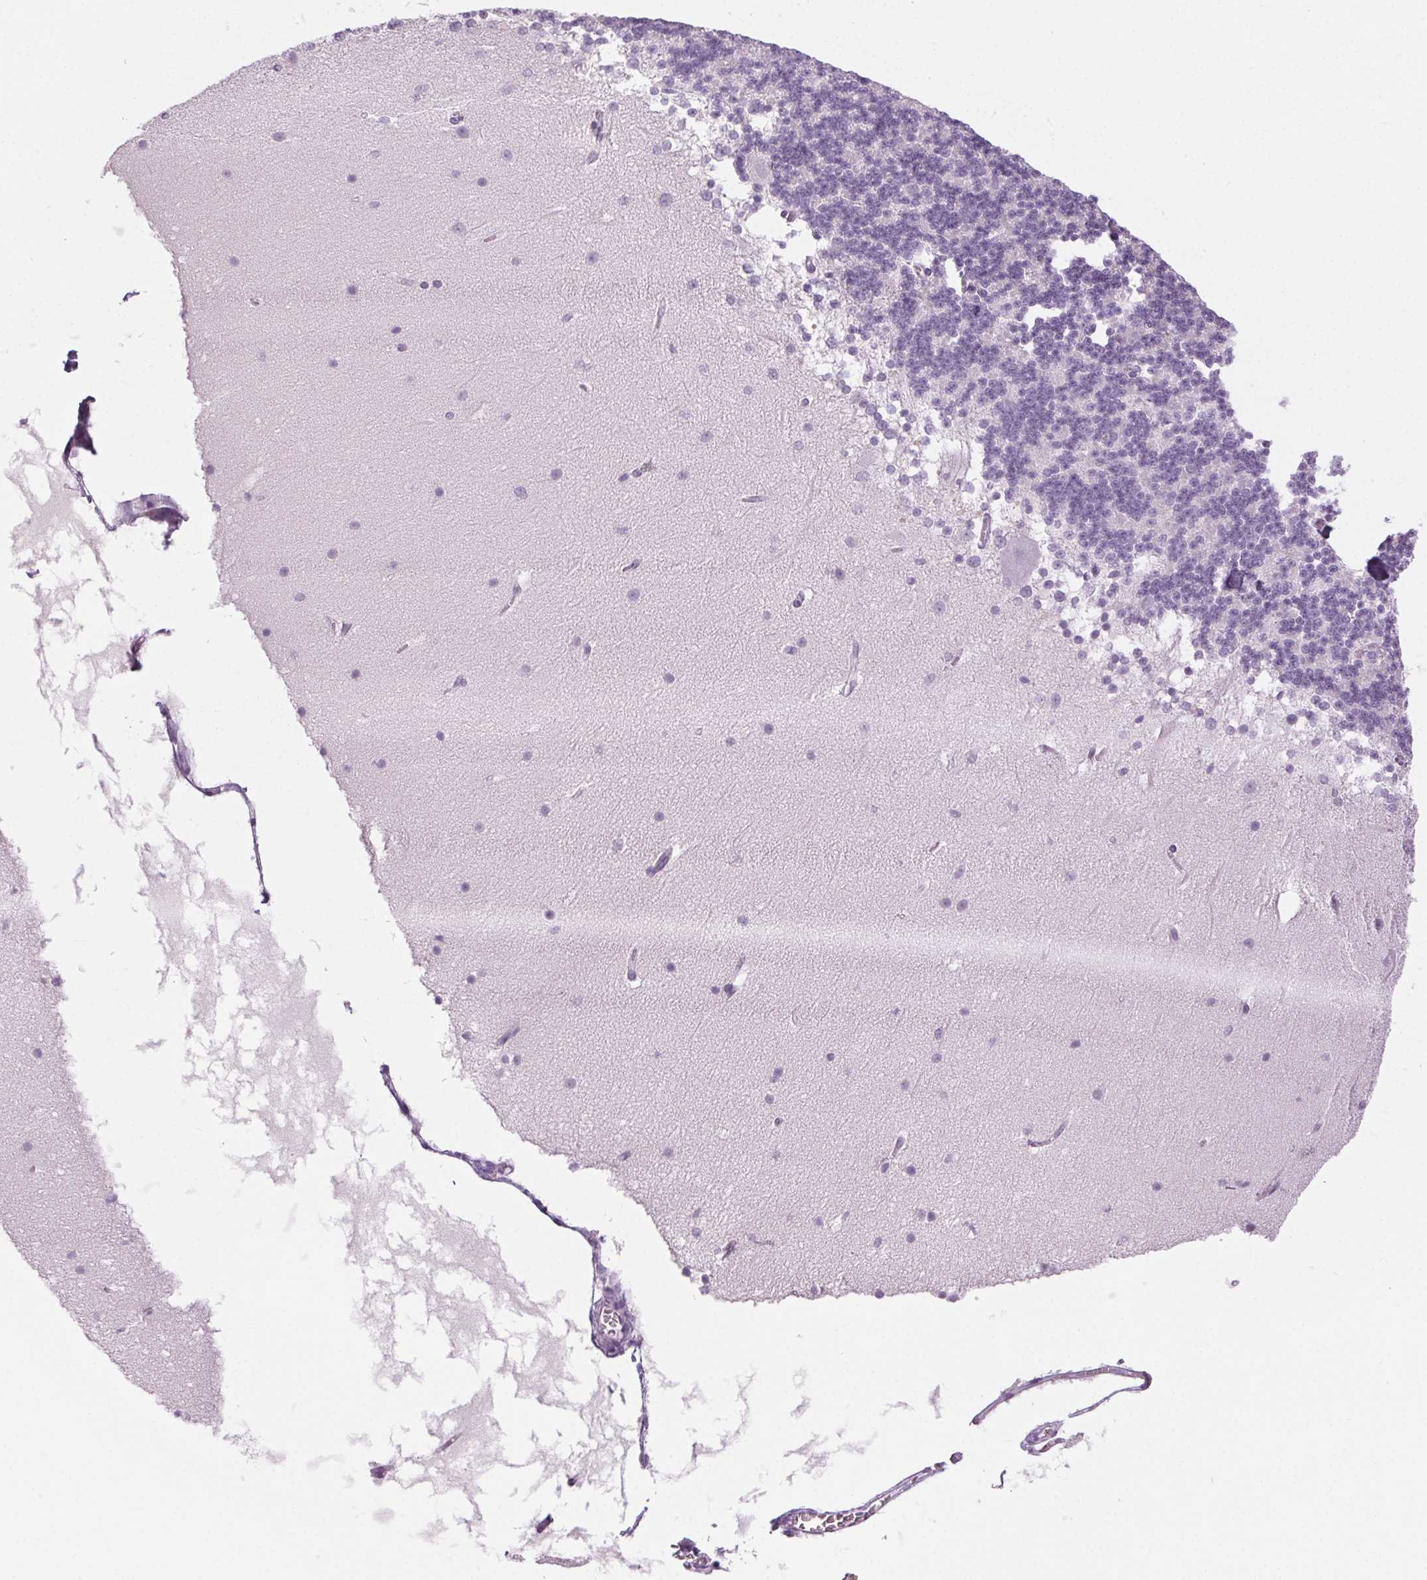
{"staining": {"intensity": "negative", "quantity": "none", "location": "none"}, "tissue": "cerebellum", "cell_type": "Cells in granular layer", "image_type": "normal", "snomed": [{"axis": "morphology", "description": "Normal tissue, NOS"}, {"axis": "topography", "description": "Cerebellum"}], "caption": "High magnification brightfield microscopy of unremarkable cerebellum stained with DAB (3,3'-diaminobenzidine) (brown) and counterstained with hematoxylin (blue): cells in granular layer show no significant expression.", "gene": "LRP2", "patient": {"sex": "female", "age": 19}}